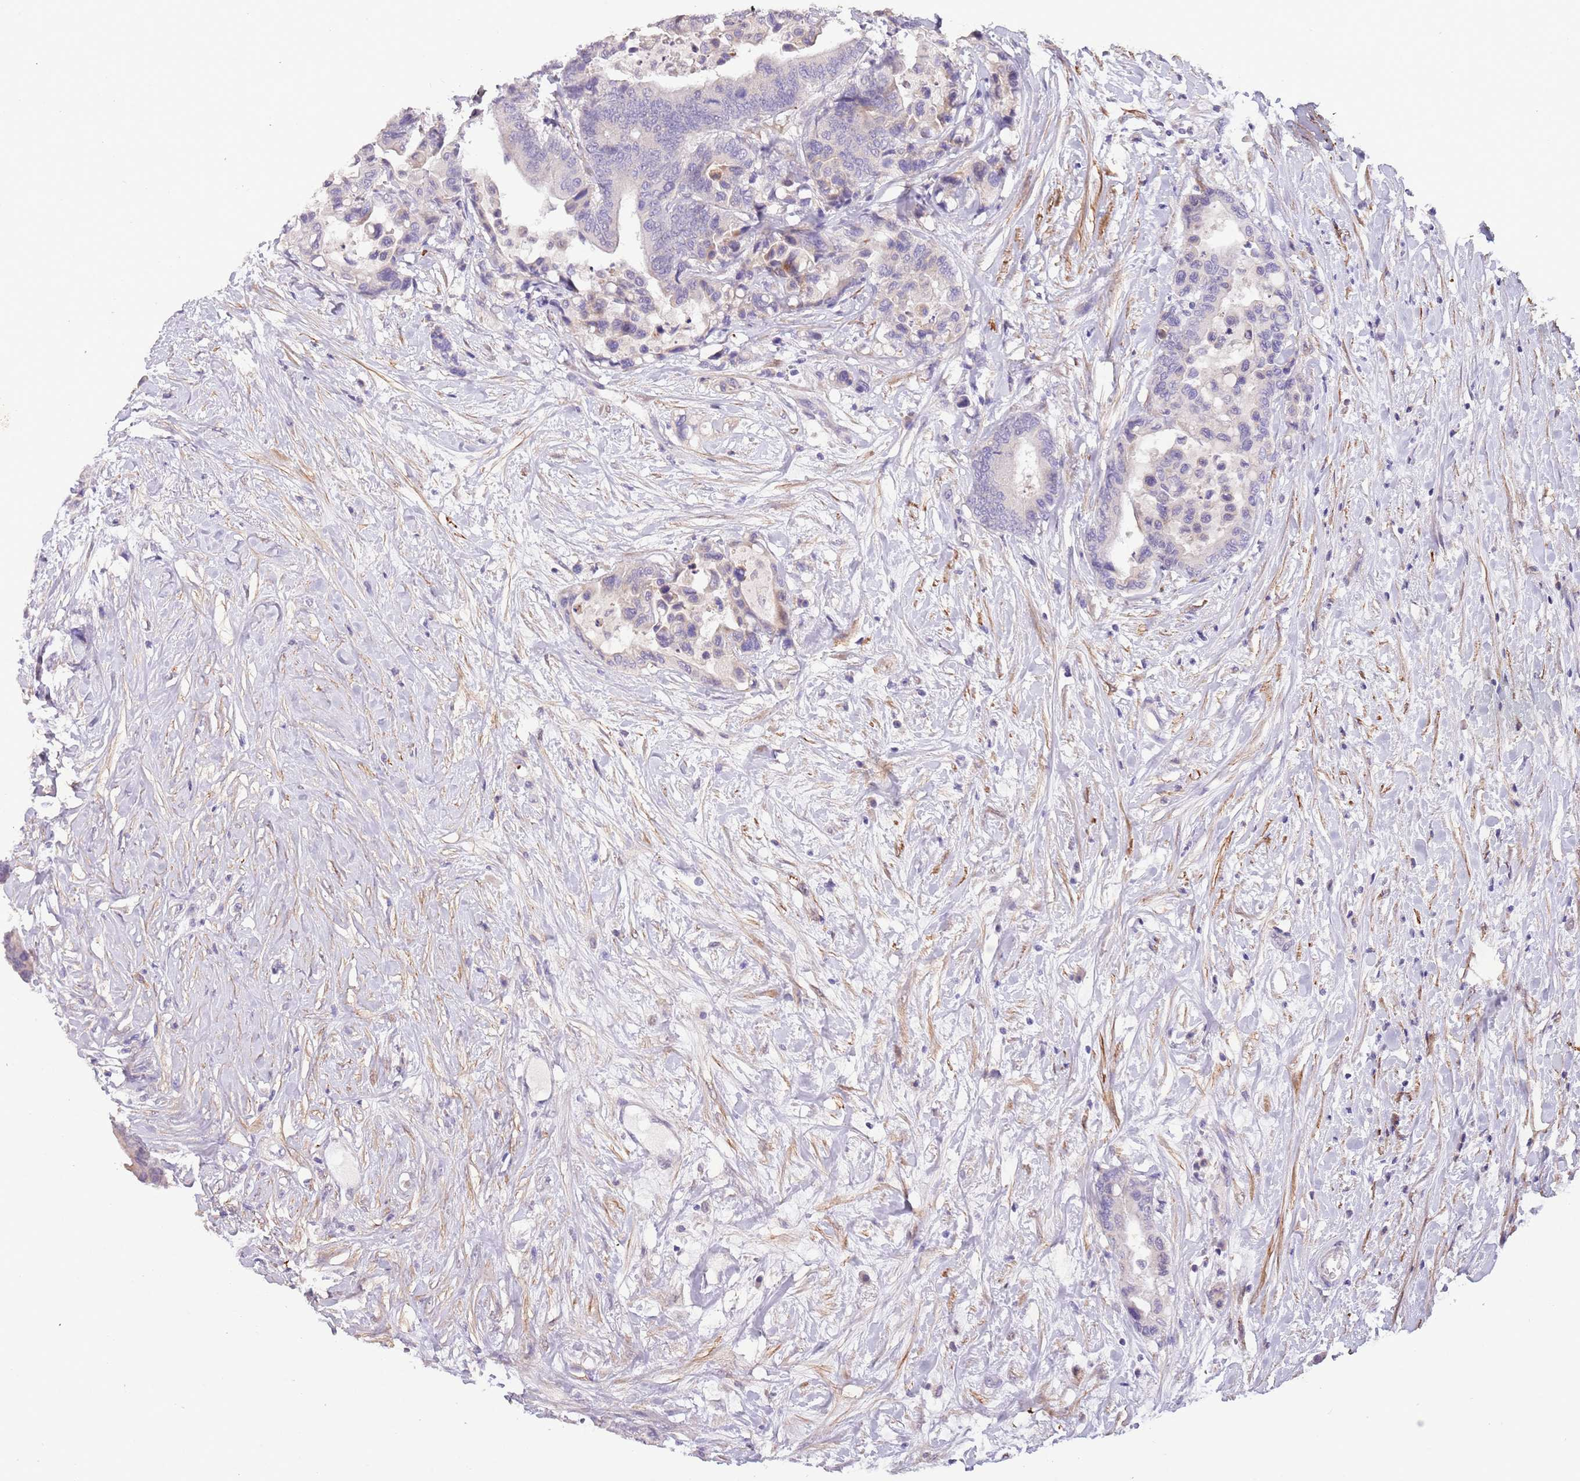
{"staining": {"intensity": "negative", "quantity": "none", "location": "none"}, "tissue": "colorectal cancer", "cell_type": "Tumor cells", "image_type": "cancer", "snomed": [{"axis": "morphology", "description": "Normal tissue, NOS"}, {"axis": "morphology", "description": "Adenocarcinoma, NOS"}, {"axis": "topography", "description": "Colon"}], "caption": "Tumor cells are negative for brown protein staining in colorectal cancer (adenocarcinoma). (DAB (3,3'-diaminobenzidine) IHC, high magnification).", "gene": "ZNF658", "patient": {"sex": "male", "age": 82}}